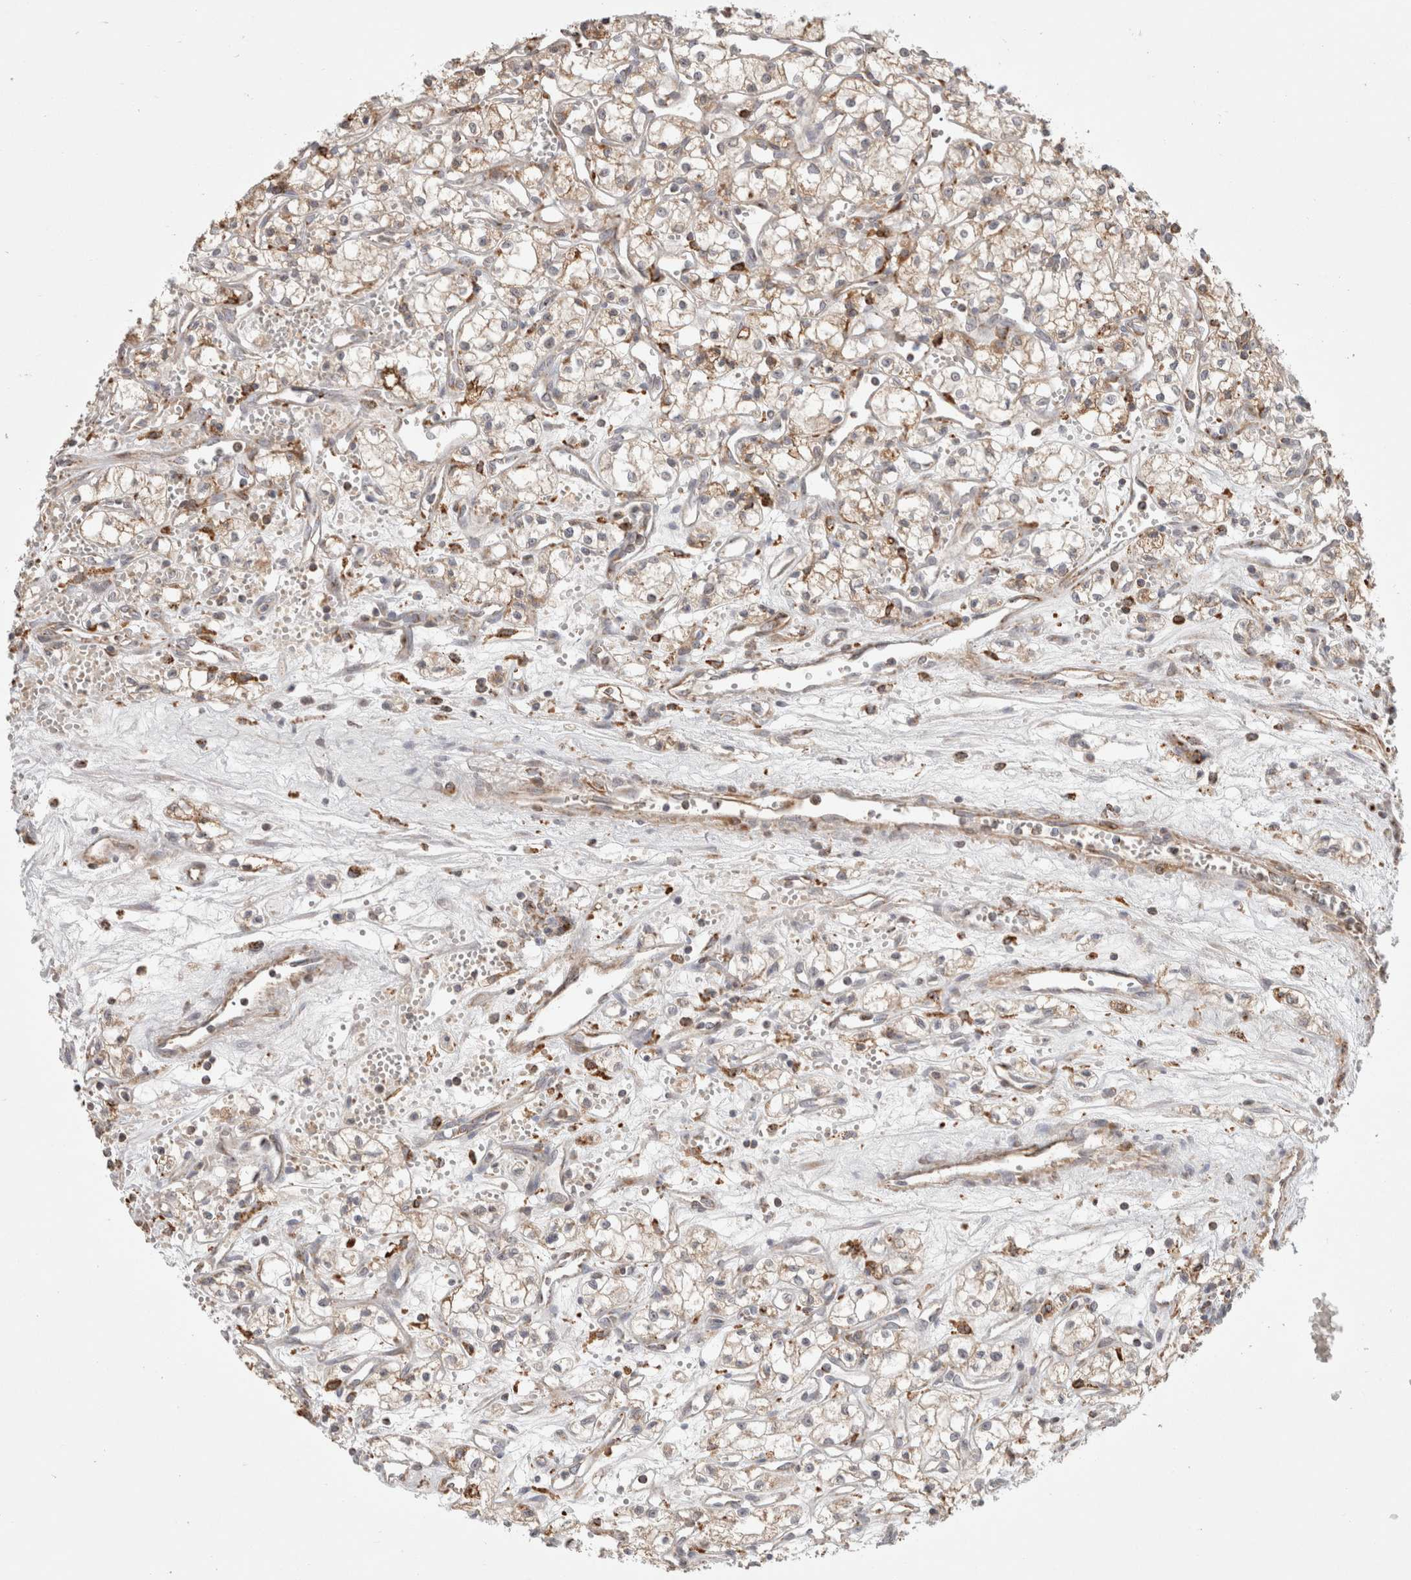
{"staining": {"intensity": "weak", "quantity": "25%-75%", "location": "cytoplasmic/membranous"}, "tissue": "renal cancer", "cell_type": "Tumor cells", "image_type": "cancer", "snomed": [{"axis": "morphology", "description": "Adenocarcinoma, NOS"}, {"axis": "topography", "description": "Kidney"}], "caption": "High-magnification brightfield microscopy of adenocarcinoma (renal) stained with DAB (brown) and counterstained with hematoxylin (blue). tumor cells exhibit weak cytoplasmic/membranous staining is appreciated in approximately25%-75% of cells. The staining was performed using DAB (3,3'-diaminobenzidine), with brown indicating positive protein expression. Nuclei are stained blue with hematoxylin.", "gene": "HROB", "patient": {"sex": "male", "age": 59}}